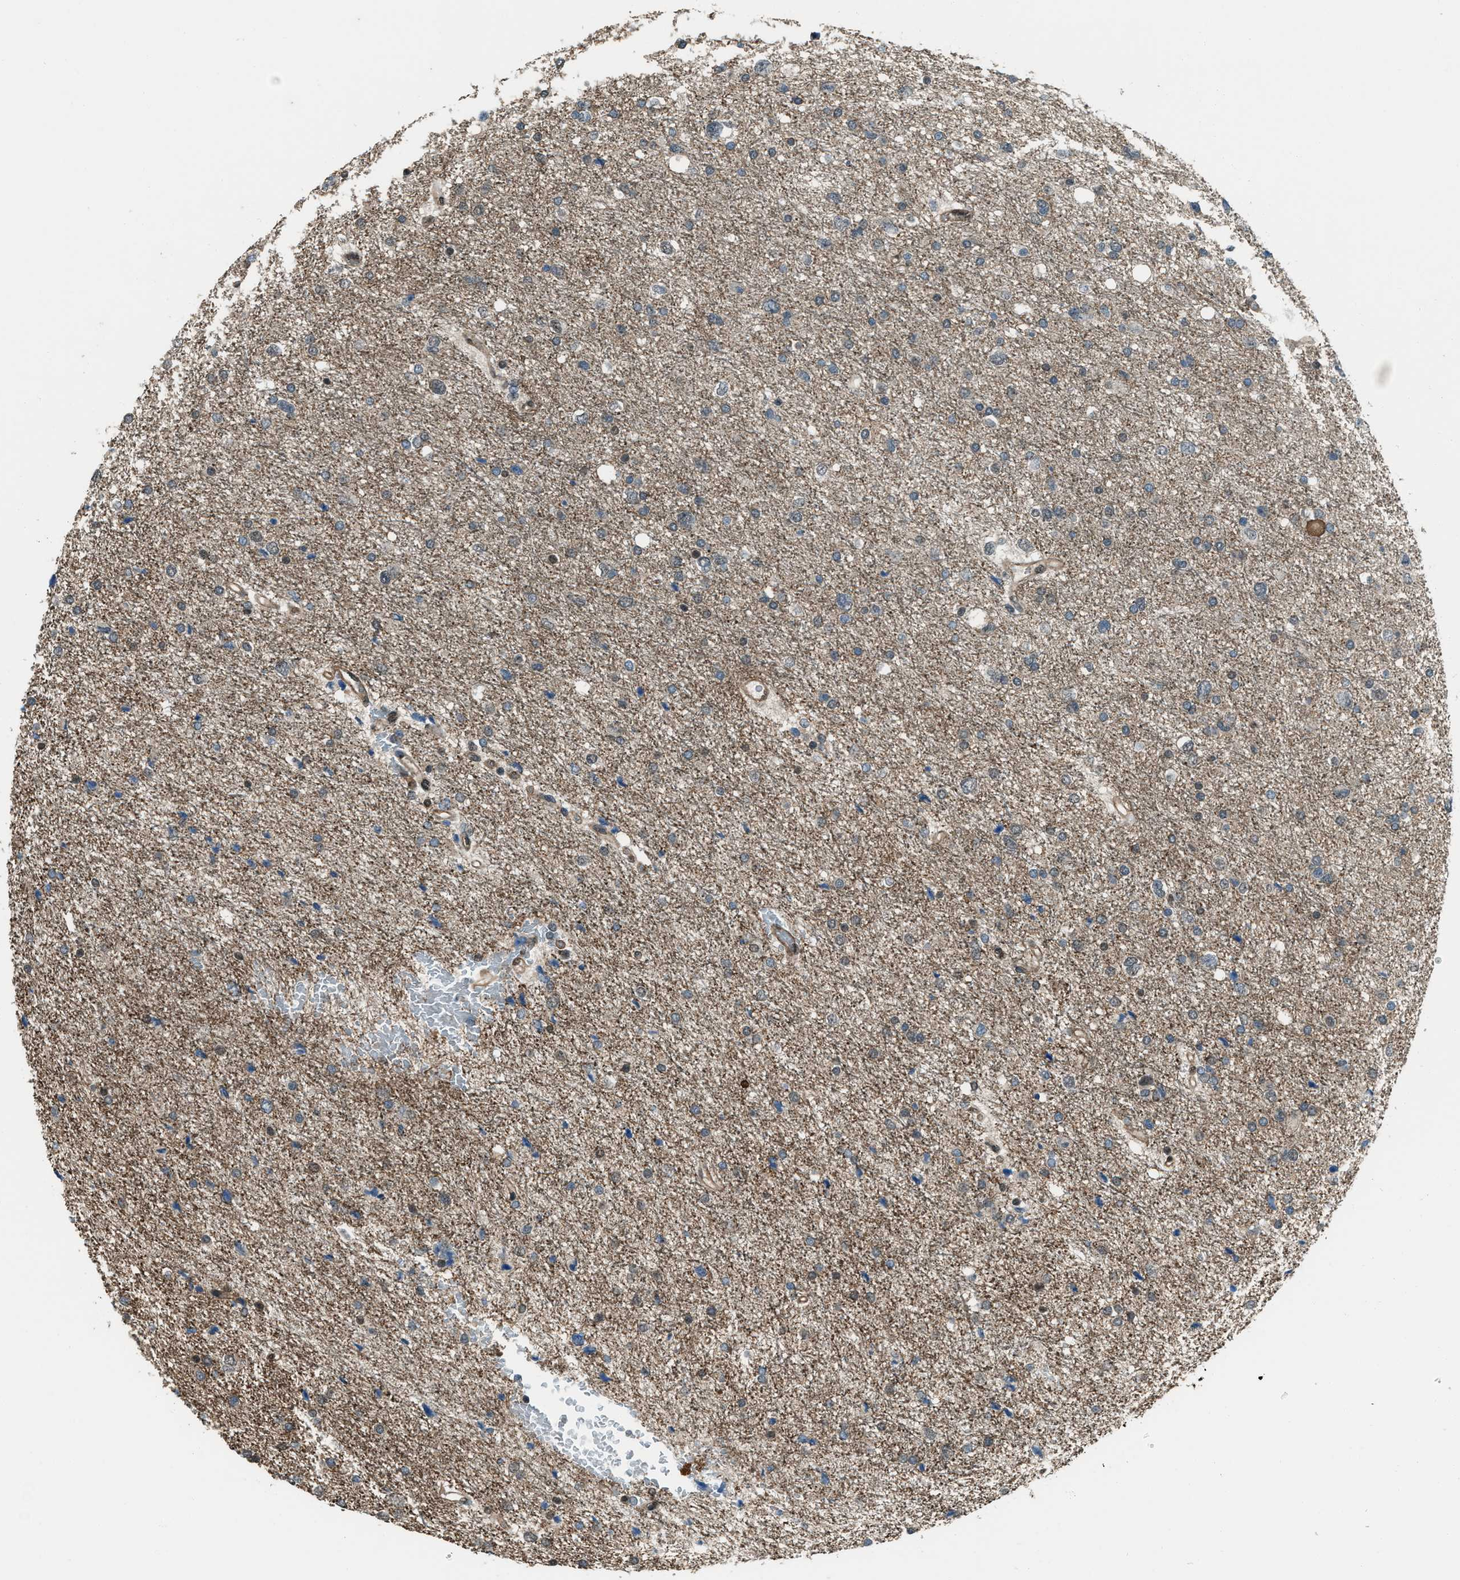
{"staining": {"intensity": "weak", "quantity": ">75%", "location": "cytoplasmic/membranous"}, "tissue": "glioma", "cell_type": "Tumor cells", "image_type": "cancer", "snomed": [{"axis": "morphology", "description": "Glioma, malignant, Low grade"}, {"axis": "topography", "description": "Brain"}], "caption": "Malignant low-grade glioma stained with DAB IHC displays low levels of weak cytoplasmic/membranous expression in approximately >75% of tumor cells.", "gene": "SVIL", "patient": {"sex": "female", "age": 37}}